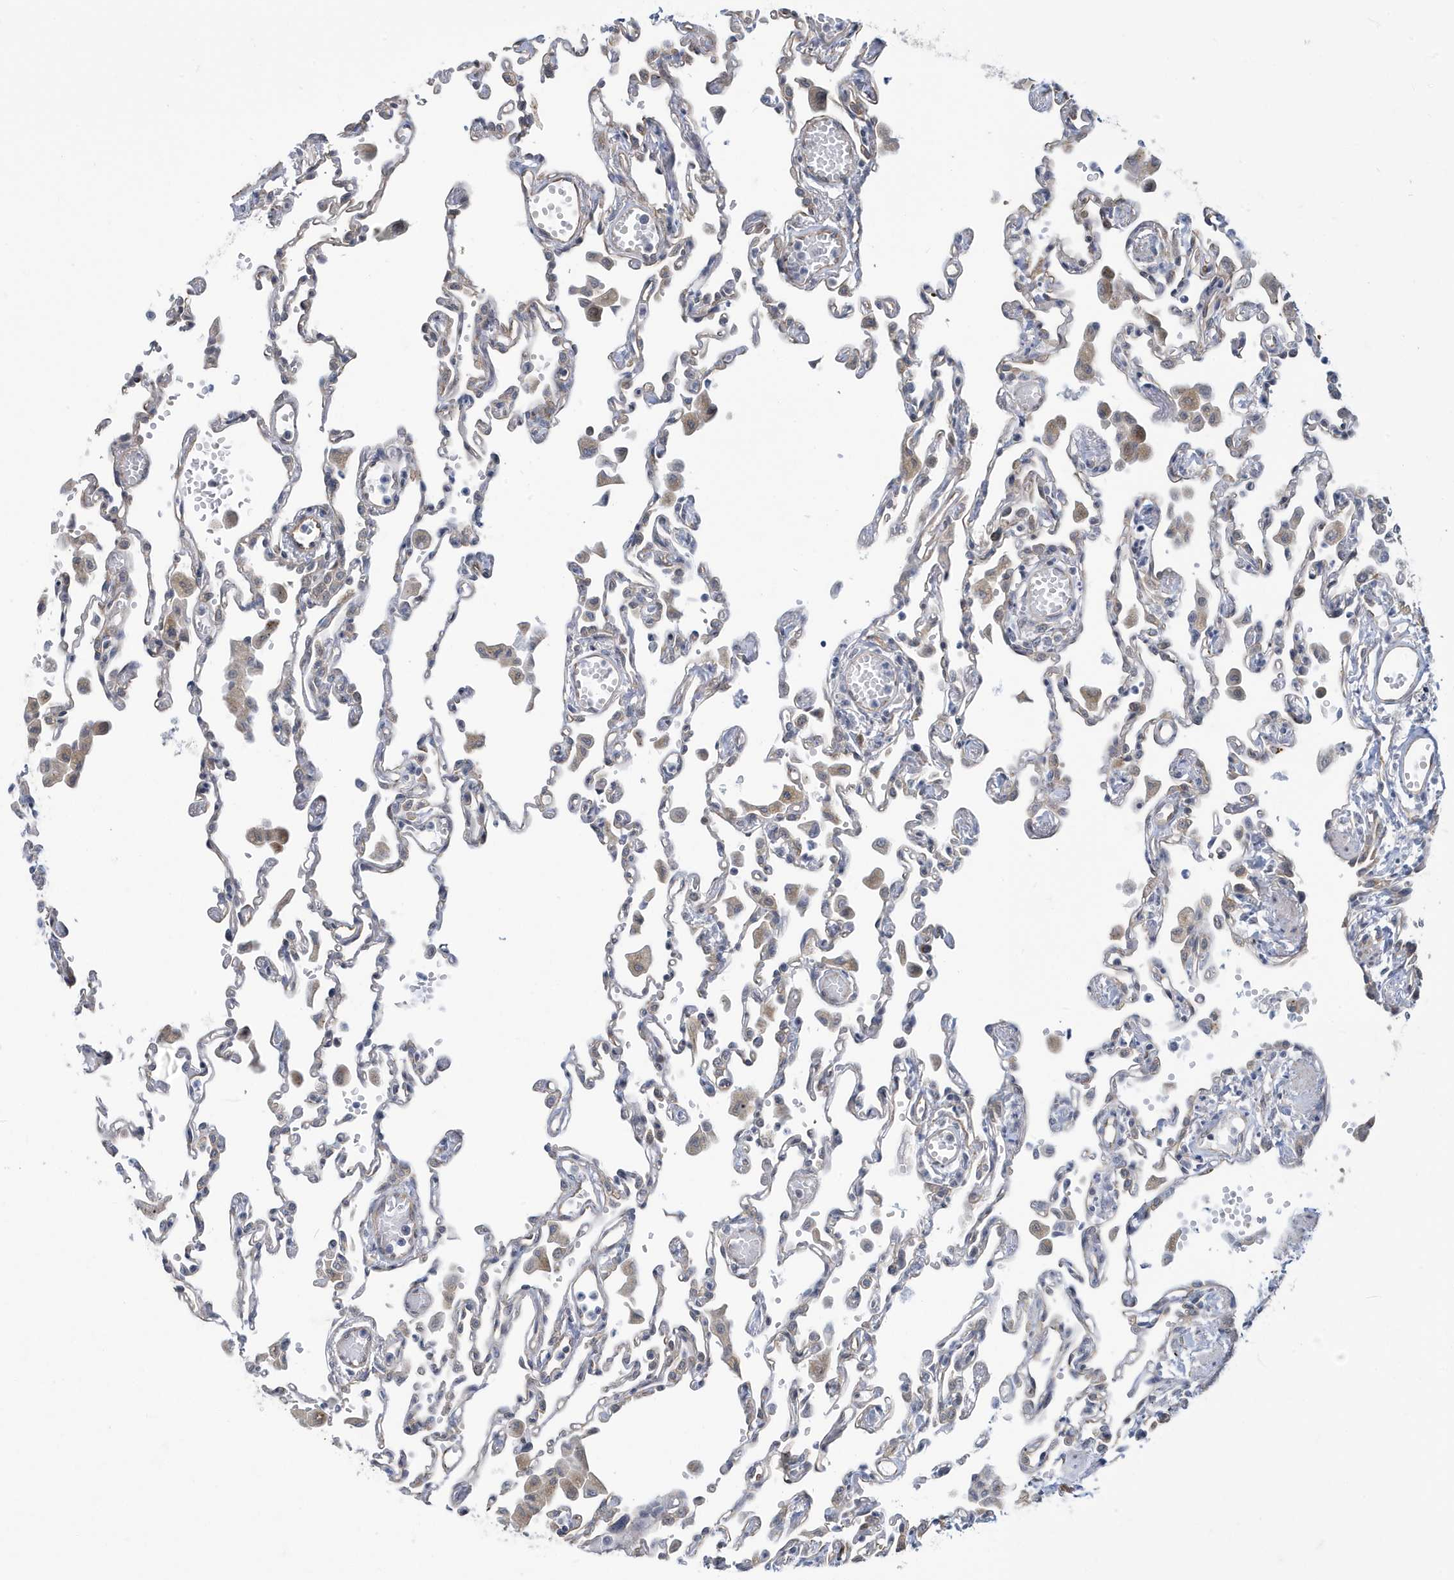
{"staining": {"intensity": "weak", "quantity": "<25%", "location": "cytoplasmic/membranous"}, "tissue": "lung", "cell_type": "Alveolar cells", "image_type": "normal", "snomed": [{"axis": "morphology", "description": "Normal tissue, NOS"}, {"axis": "topography", "description": "Bronchus"}, {"axis": "topography", "description": "Lung"}], "caption": "Immunohistochemical staining of benign human lung exhibits no significant staining in alveolar cells.", "gene": "ZNF654", "patient": {"sex": "female", "age": 49}}